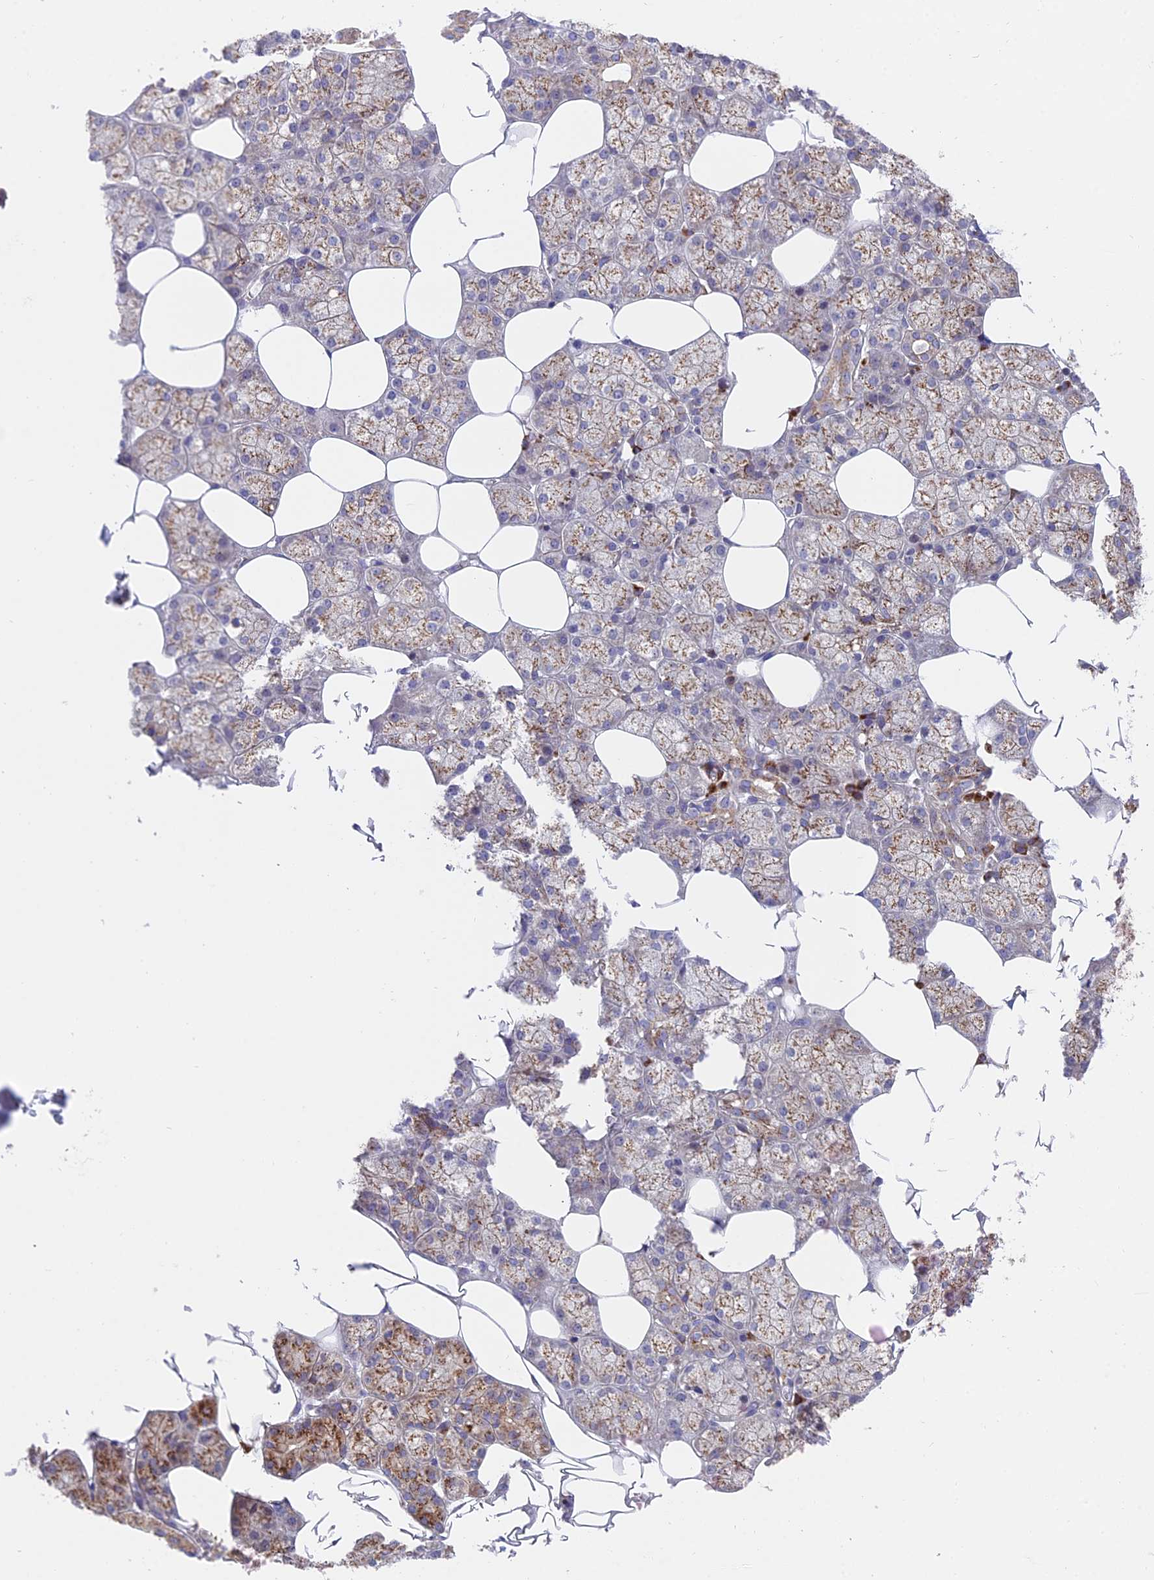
{"staining": {"intensity": "moderate", "quantity": ">75%", "location": "cytoplasmic/membranous"}, "tissue": "salivary gland", "cell_type": "Glandular cells", "image_type": "normal", "snomed": [{"axis": "morphology", "description": "Normal tissue, NOS"}, {"axis": "topography", "description": "Salivary gland"}], "caption": "Moderate cytoplasmic/membranous staining is seen in about >75% of glandular cells in unremarkable salivary gland.", "gene": "TBC1D20", "patient": {"sex": "male", "age": 62}}